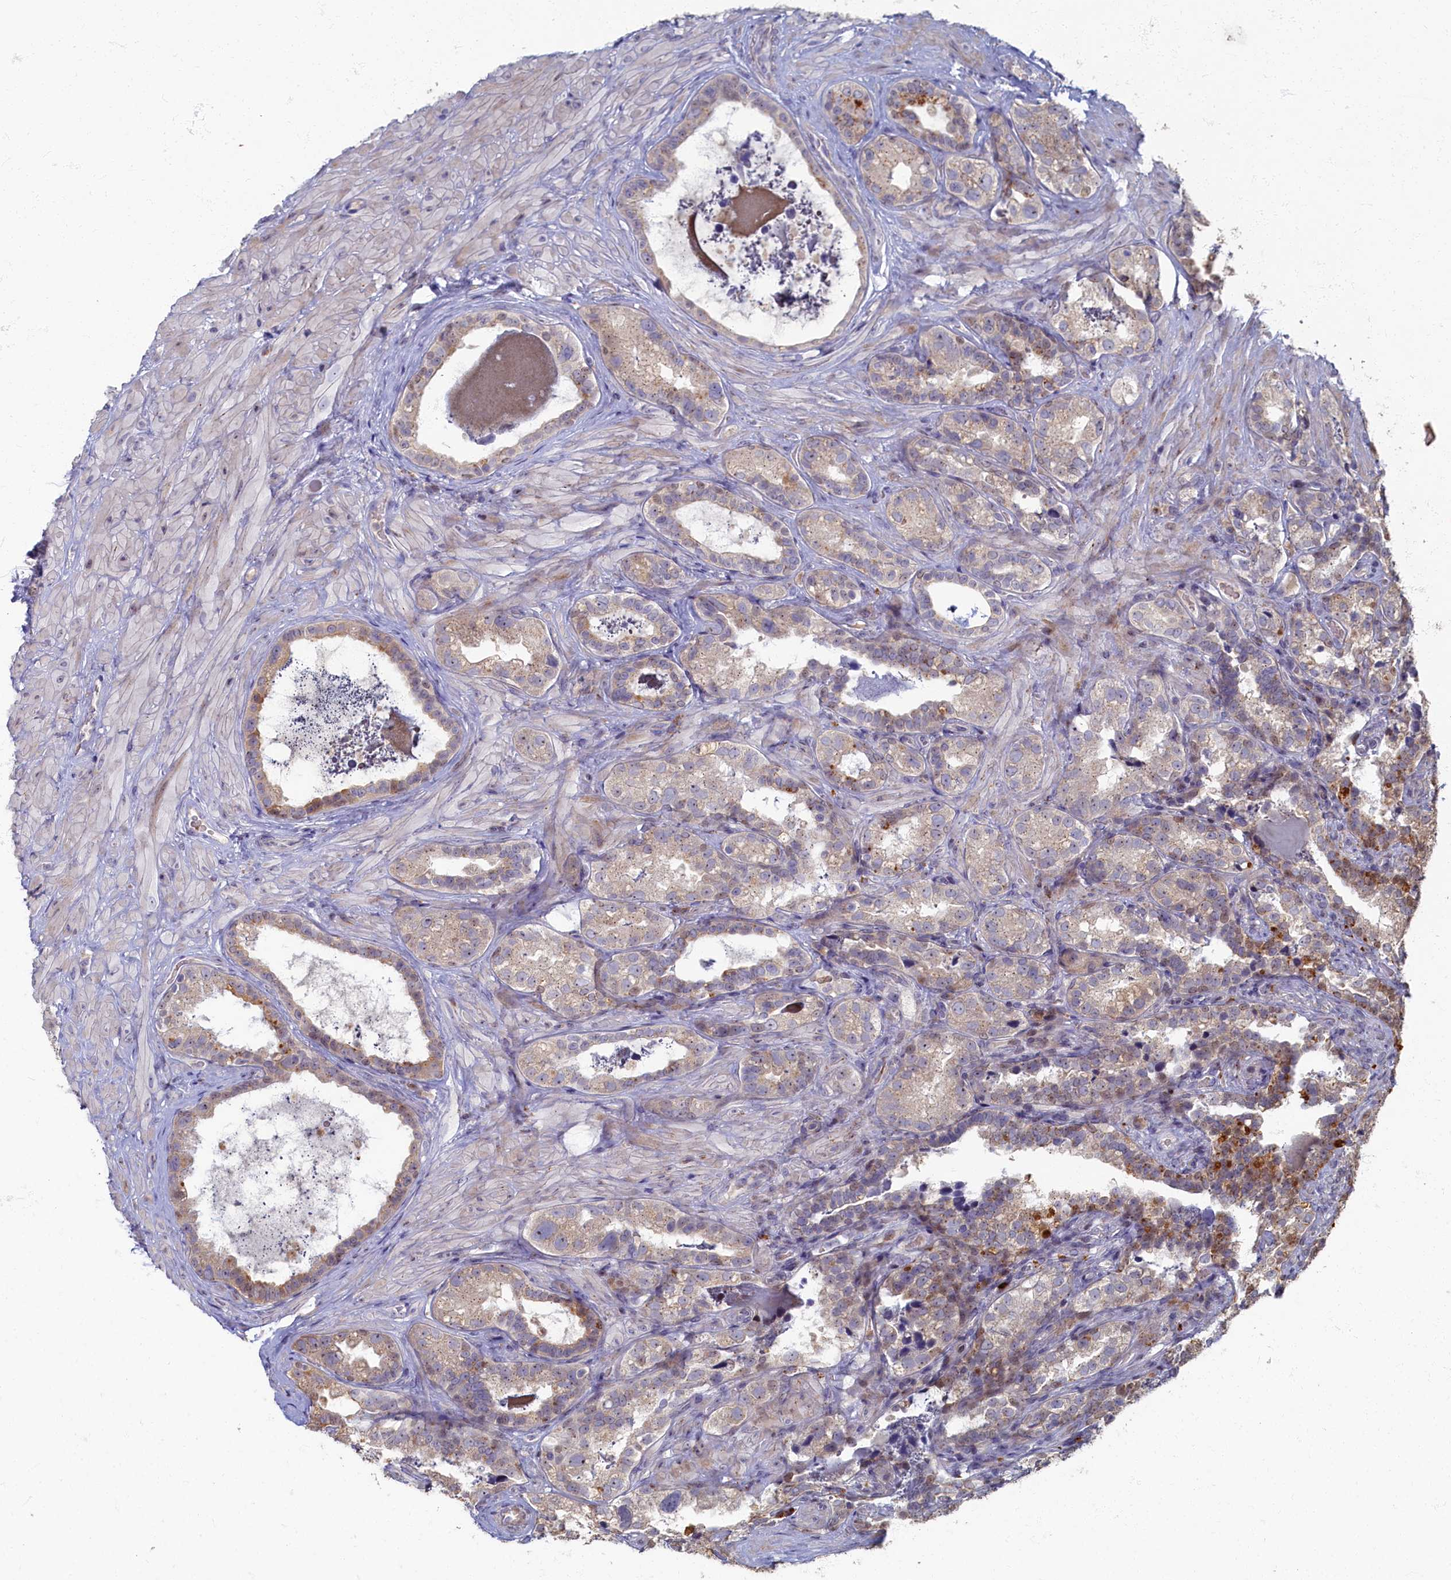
{"staining": {"intensity": "weak", "quantity": "<25%", "location": "cytoplasmic/membranous"}, "tissue": "seminal vesicle", "cell_type": "Glandular cells", "image_type": "normal", "snomed": [{"axis": "morphology", "description": "Normal tissue, NOS"}, {"axis": "topography", "description": "Seminal veicle"}, {"axis": "topography", "description": "Peripheral nerve tissue"}], "caption": "Glandular cells are negative for brown protein staining in benign seminal vesicle. (DAB (3,3'-diaminobenzidine) immunohistochemistry (IHC), high magnification).", "gene": "HUNK", "patient": {"sex": "male", "age": 67}}